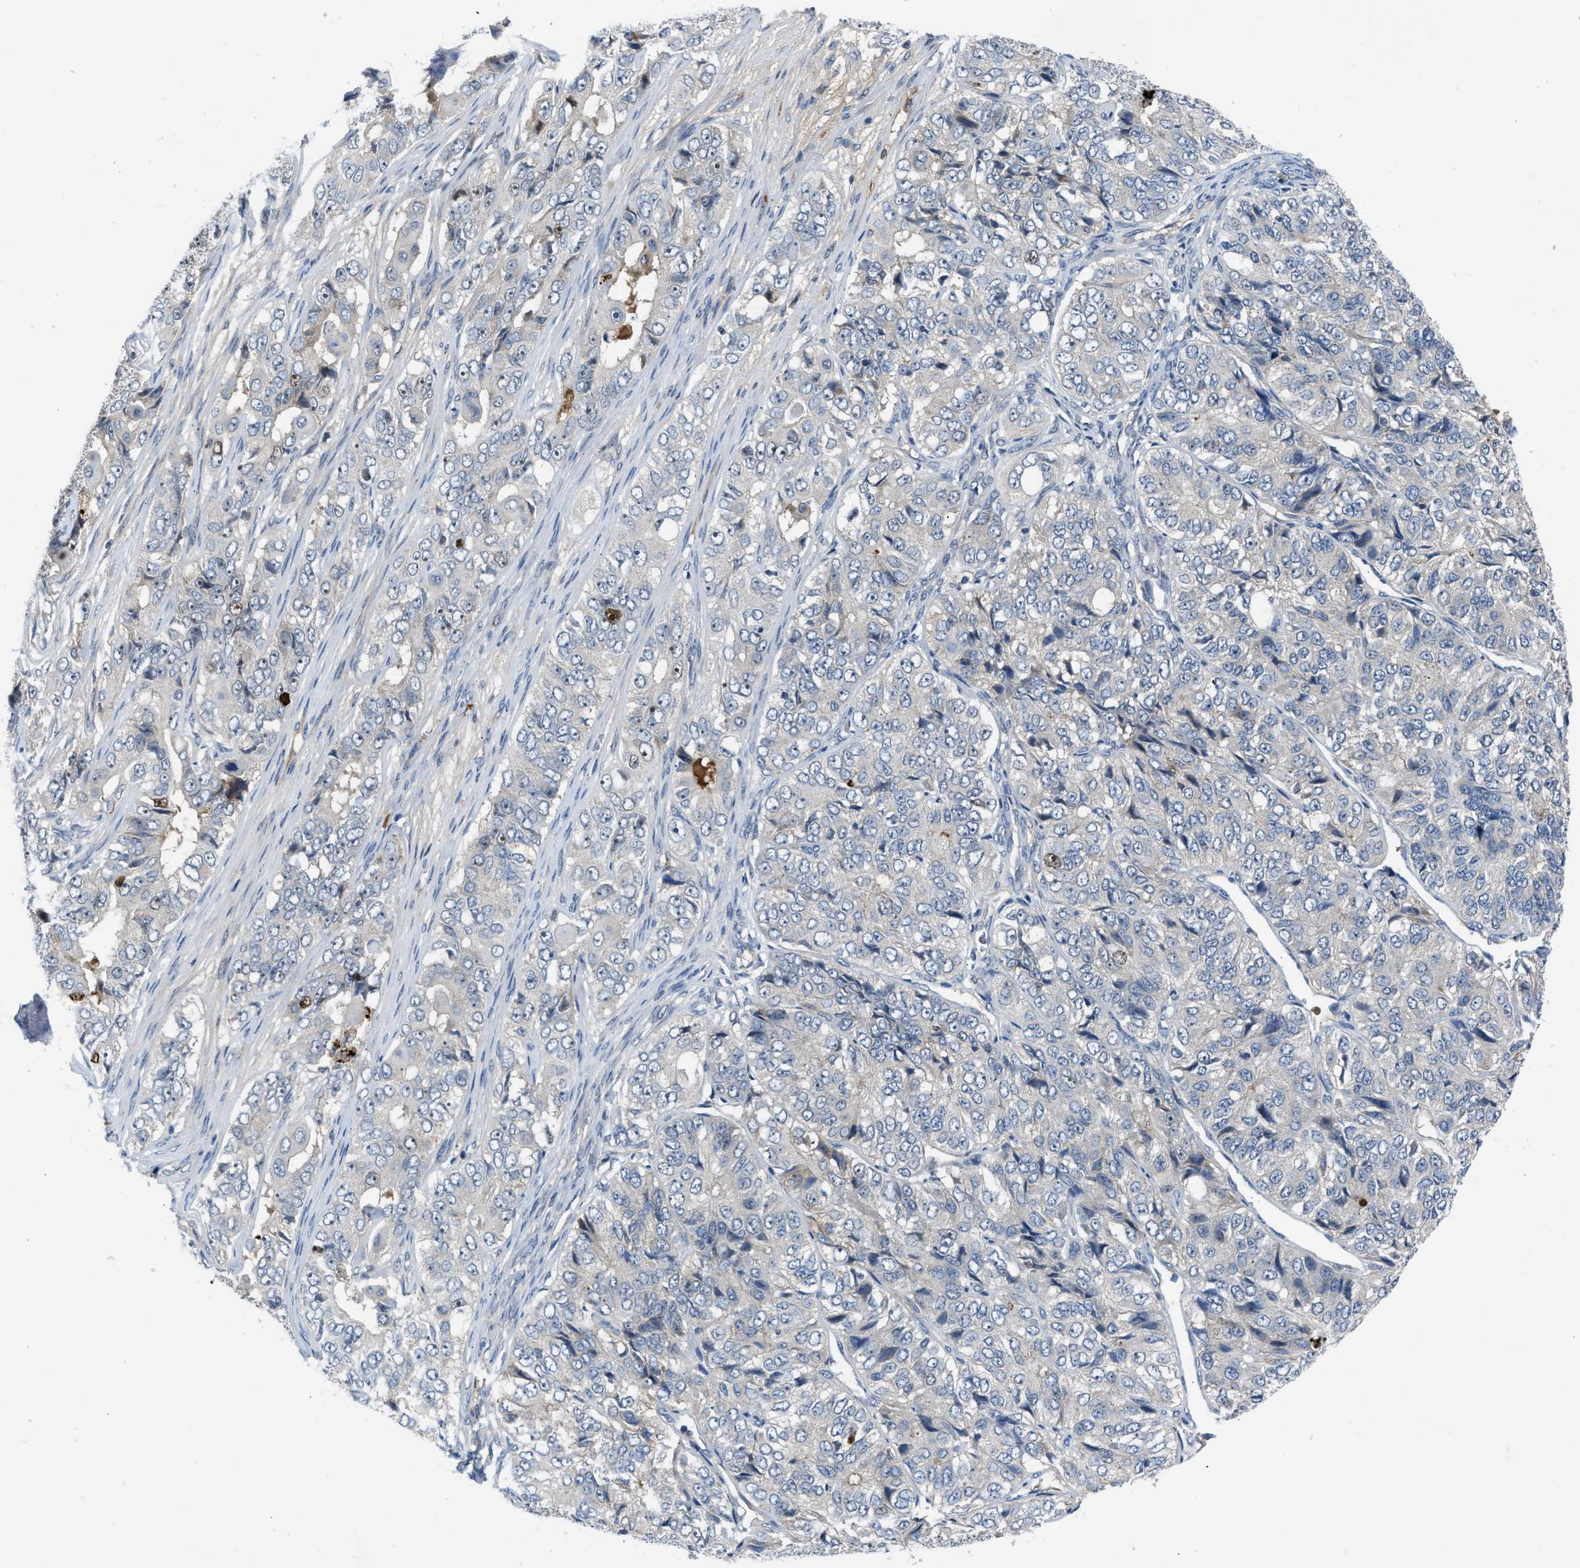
{"staining": {"intensity": "negative", "quantity": "none", "location": "none"}, "tissue": "ovarian cancer", "cell_type": "Tumor cells", "image_type": "cancer", "snomed": [{"axis": "morphology", "description": "Carcinoma, endometroid"}, {"axis": "topography", "description": "Ovary"}], "caption": "Immunohistochemistry (IHC) photomicrograph of human endometroid carcinoma (ovarian) stained for a protein (brown), which exhibits no expression in tumor cells.", "gene": "ZNF251", "patient": {"sex": "female", "age": 51}}